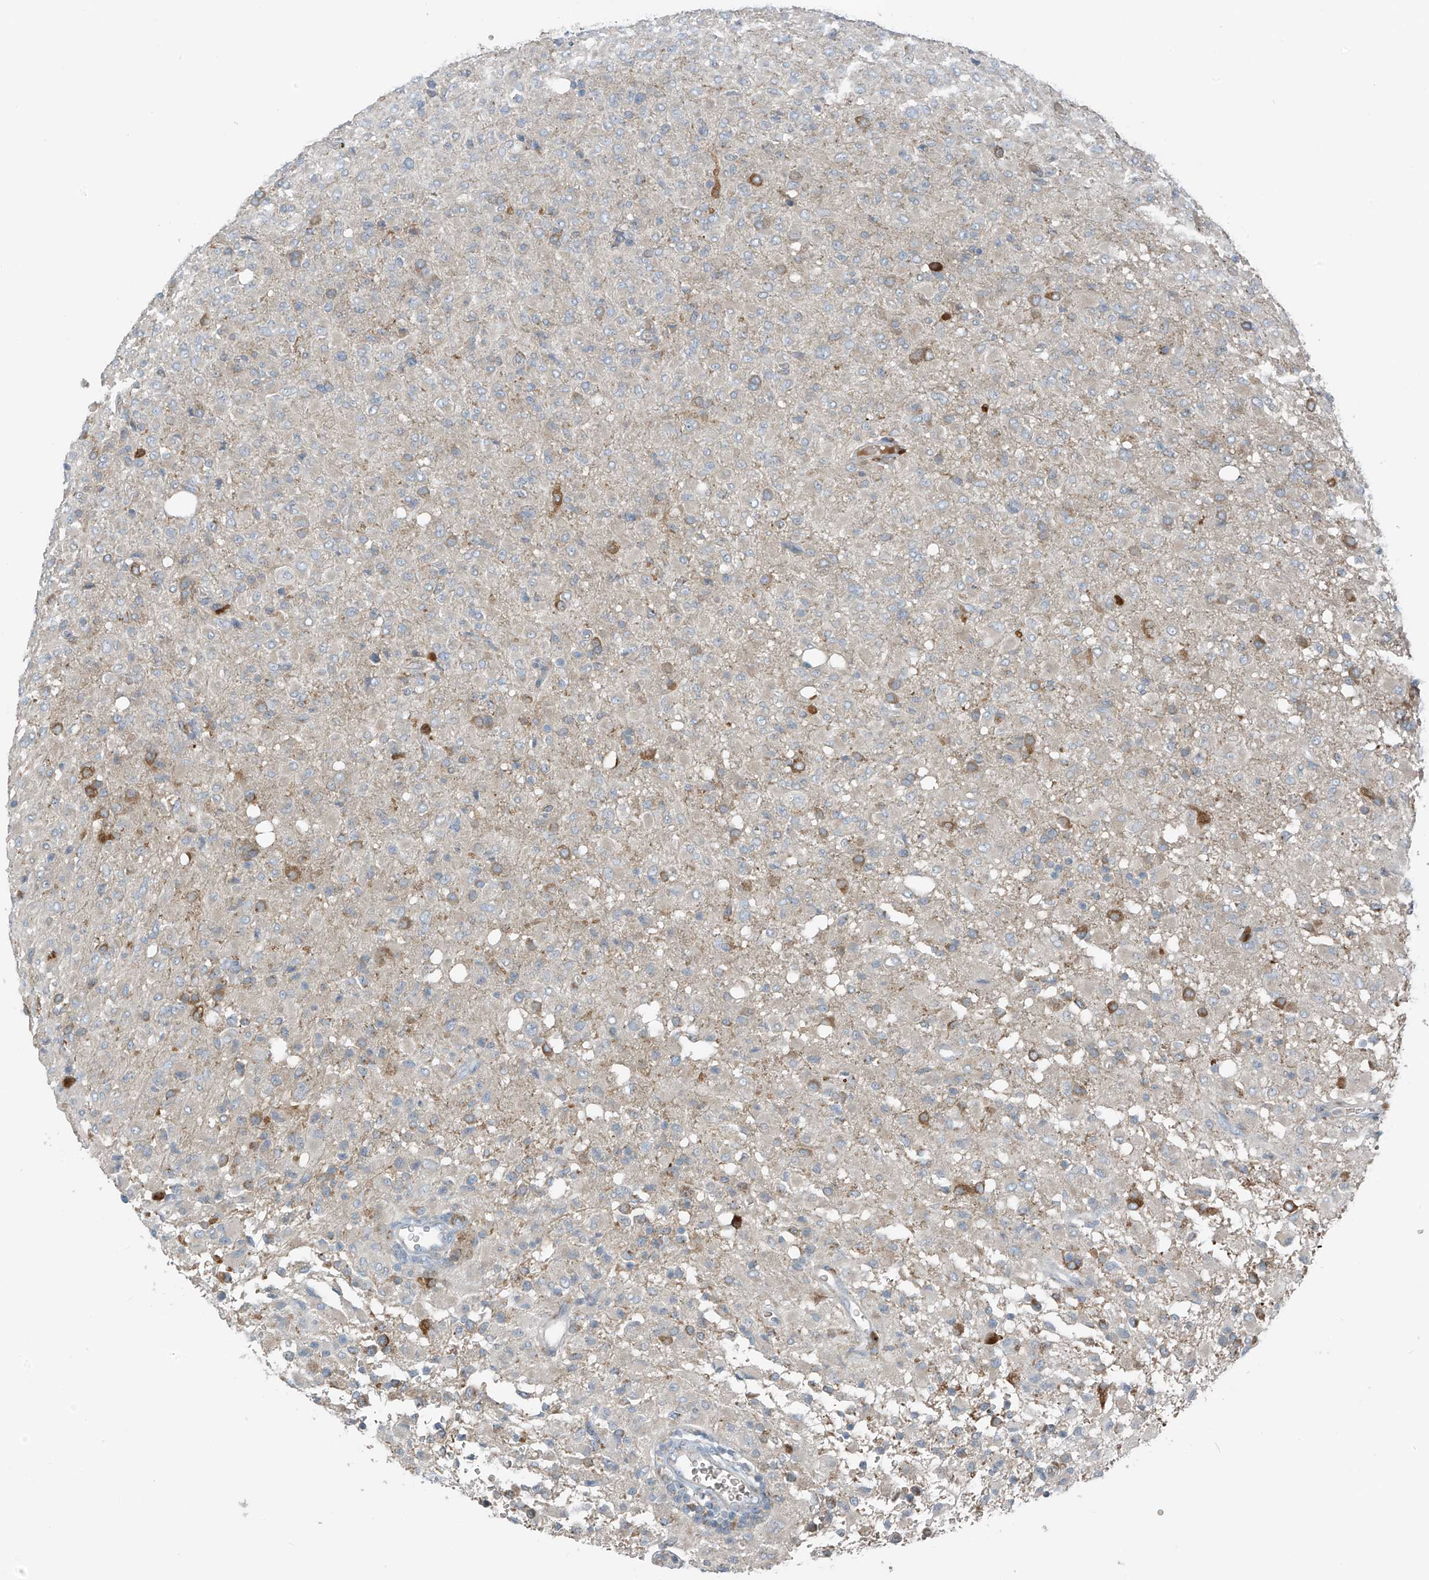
{"staining": {"intensity": "negative", "quantity": "none", "location": "none"}, "tissue": "glioma", "cell_type": "Tumor cells", "image_type": "cancer", "snomed": [{"axis": "morphology", "description": "Glioma, malignant, High grade"}, {"axis": "topography", "description": "Brain"}], "caption": "DAB (3,3'-diaminobenzidine) immunohistochemical staining of human malignant glioma (high-grade) shows no significant positivity in tumor cells.", "gene": "SLC12A6", "patient": {"sex": "female", "age": 57}}